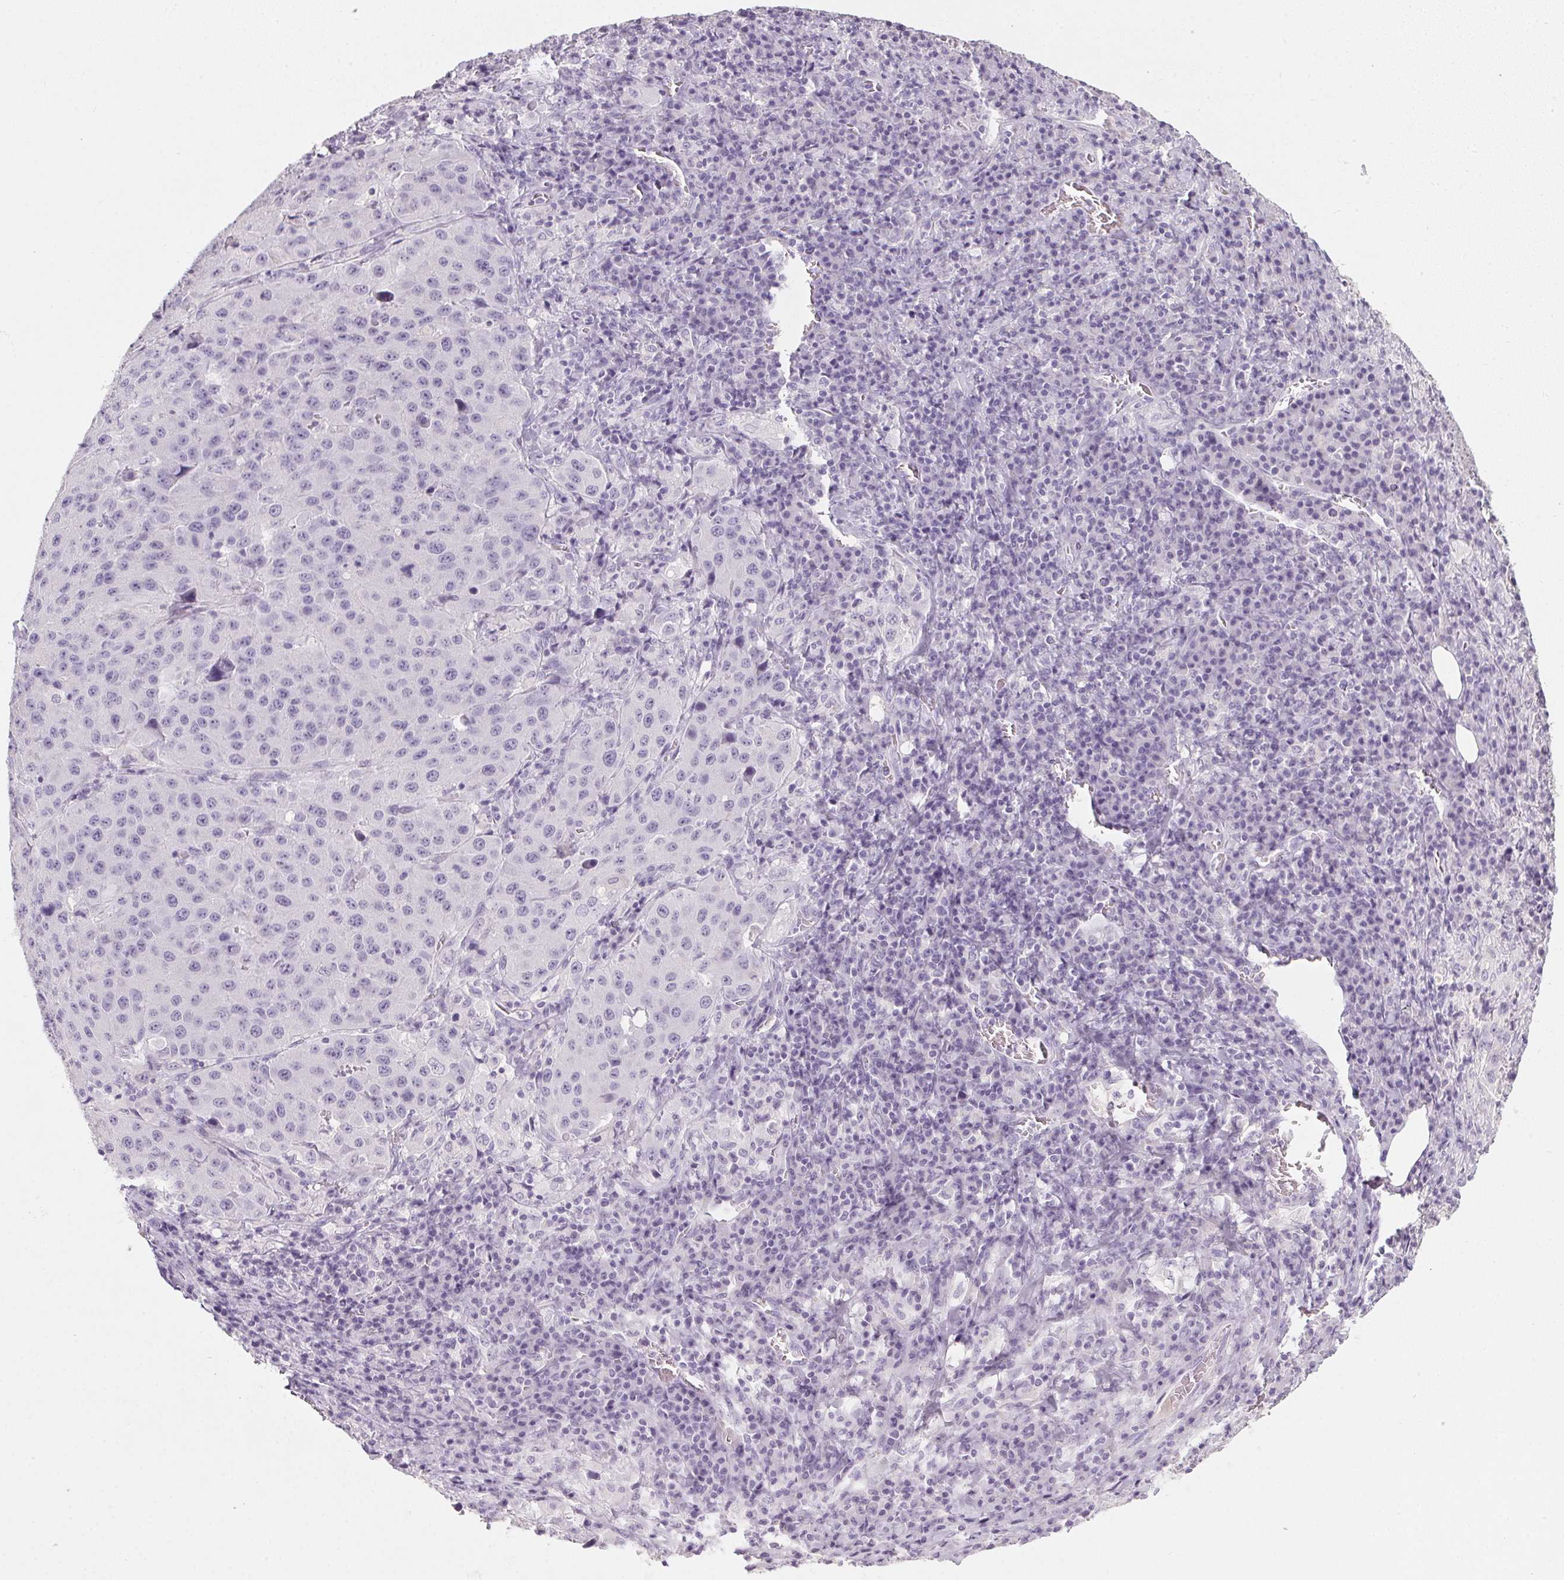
{"staining": {"intensity": "negative", "quantity": "none", "location": "none"}, "tissue": "stomach cancer", "cell_type": "Tumor cells", "image_type": "cancer", "snomed": [{"axis": "morphology", "description": "Adenocarcinoma, NOS"}, {"axis": "topography", "description": "Stomach"}], "caption": "A micrograph of adenocarcinoma (stomach) stained for a protein reveals no brown staining in tumor cells.", "gene": "TMEM72", "patient": {"sex": "male", "age": 71}}